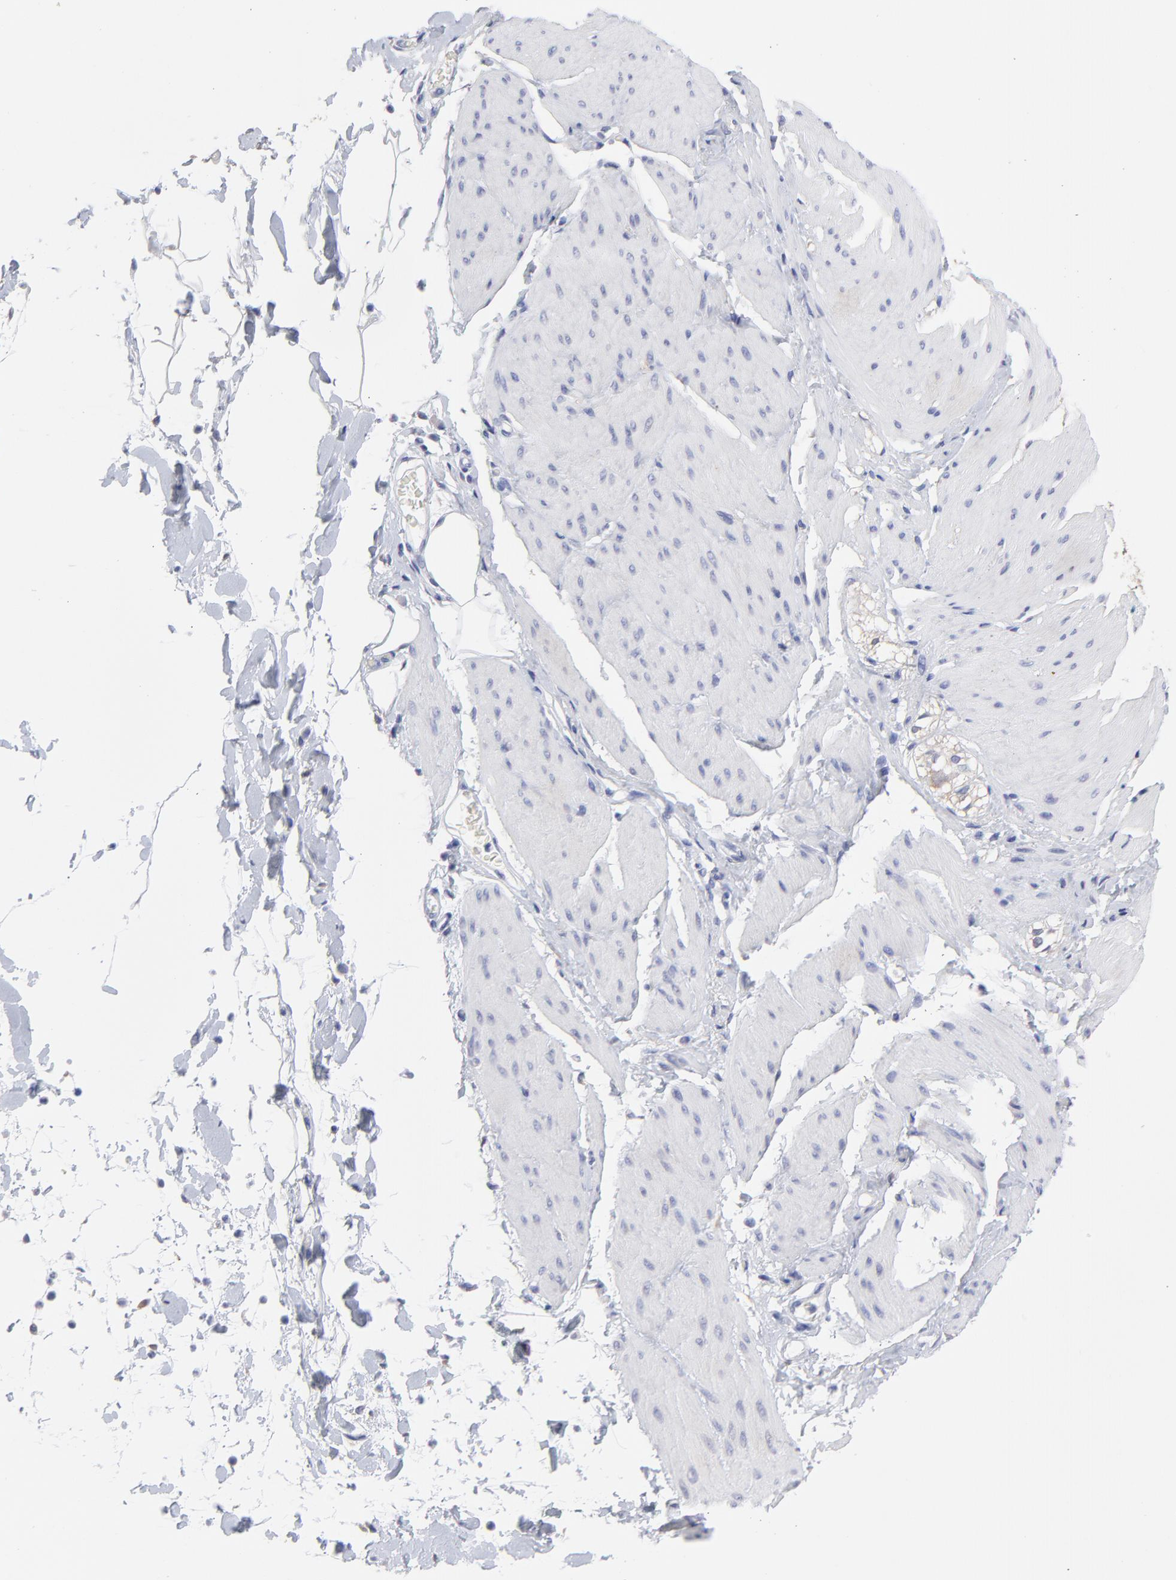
{"staining": {"intensity": "negative", "quantity": "none", "location": "none"}, "tissue": "smooth muscle", "cell_type": "Smooth muscle cells", "image_type": "normal", "snomed": [{"axis": "morphology", "description": "Normal tissue, NOS"}, {"axis": "topography", "description": "Smooth muscle"}, {"axis": "topography", "description": "Colon"}], "caption": "High magnification brightfield microscopy of normal smooth muscle stained with DAB (3,3'-diaminobenzidine) (brown) and counterstained with hematoxylin (blue): smooth muscle cells show no significant staining. The staining was performed using DAB to visualize the protein expression in brown, while the nuclei were stained in blue with hematoxylin (Magnification: 20x).", "gene": "DUSP9", "patient": {"sex": "male", "age": 67}}